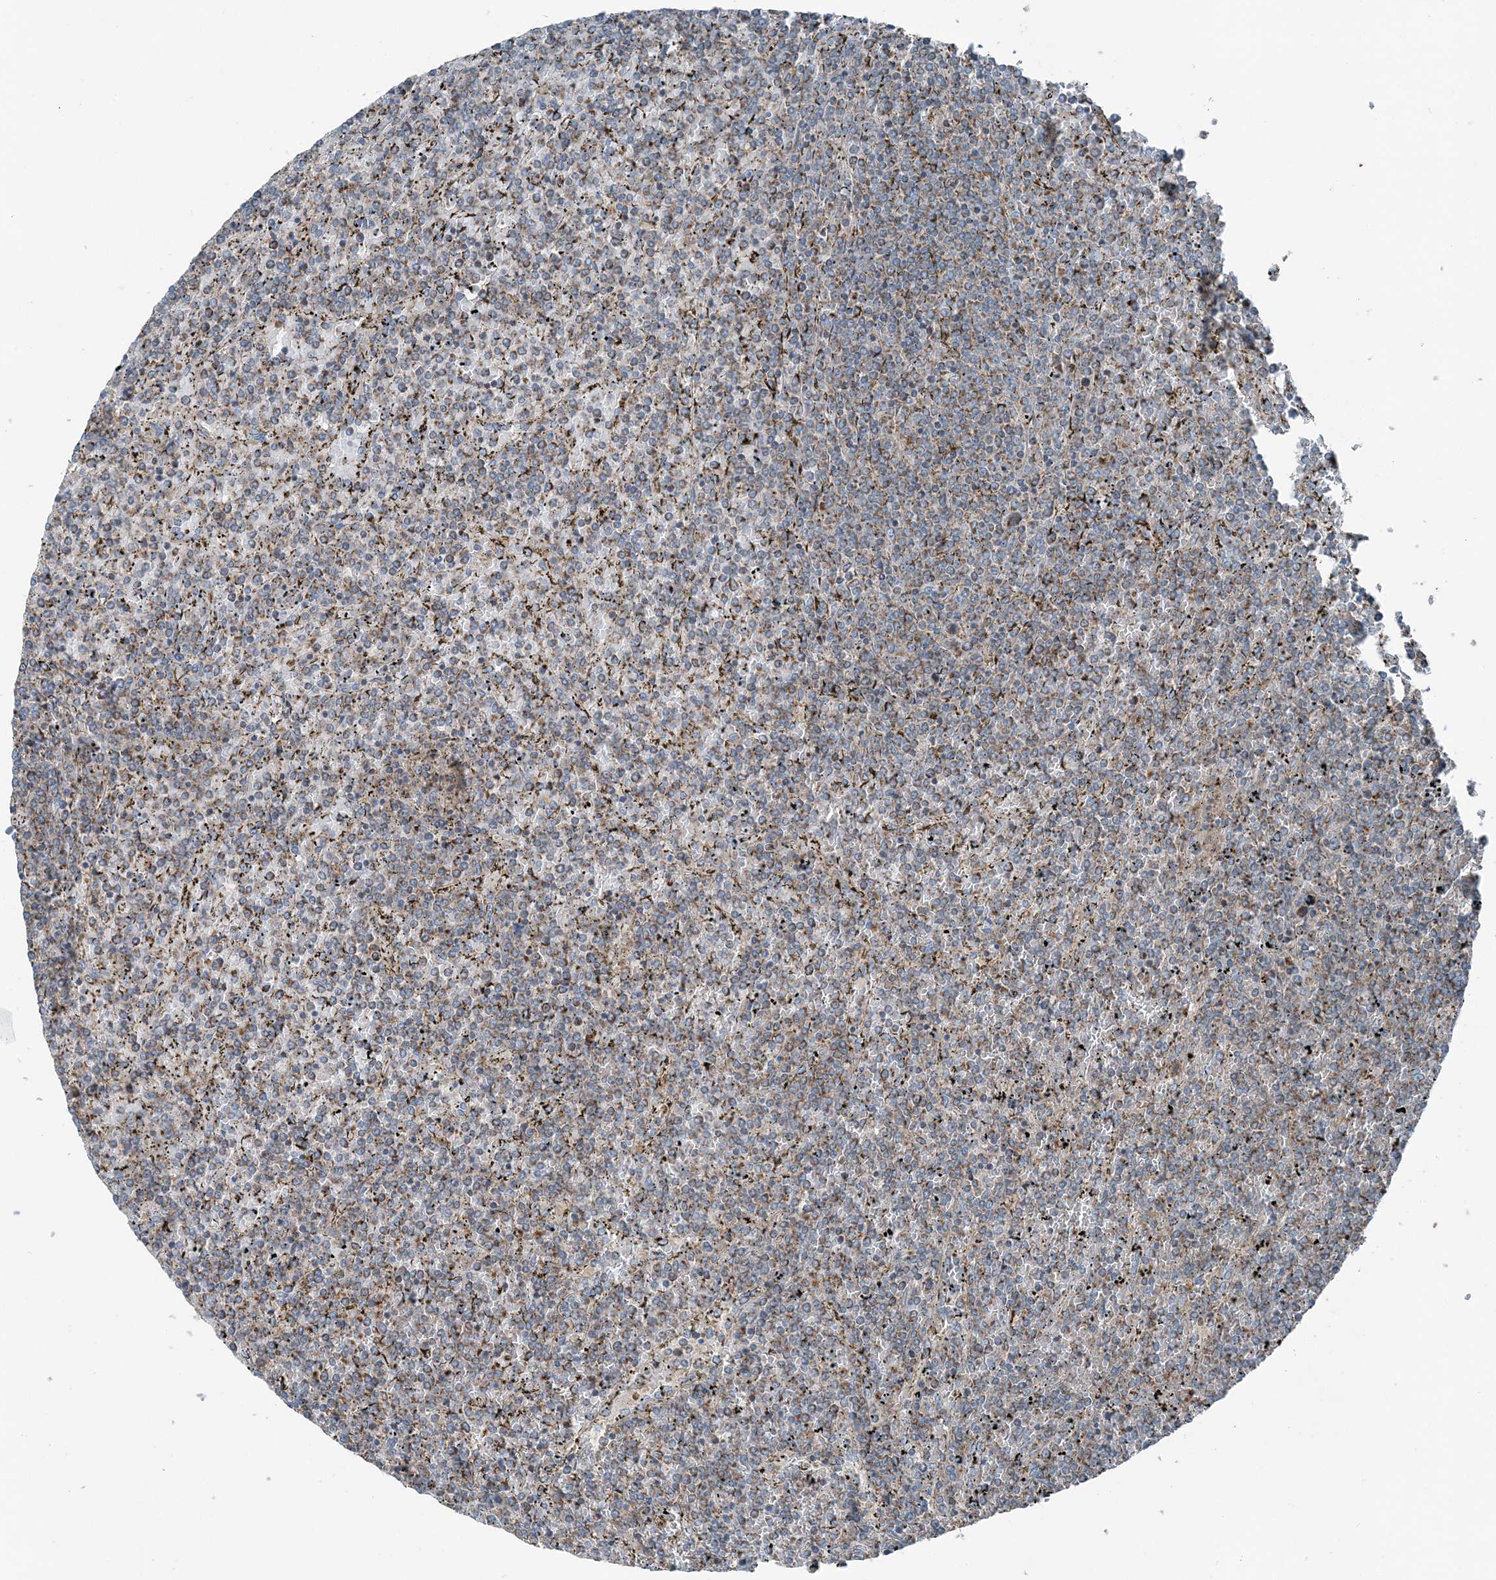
{"staining": {"intensity": "moderate", "quantity": "25%-75%", "location": "cytoplasmic/membranous"}, "tissue": "lymphoma", "cell_type": "Tumor cells", "image_type": "cancer", "snomed": [{"axis": "morphology", "description": "Malignant lymphoma, non-Hodgkin's type, Low grade"}, {"axis": "topography", "description": "Spleen"}], "caption": "Immunohistochemical staining of human low-grade malignant lymphoma, non-Hodgkin's type shows medium levels of moderate cytoplasmic/membranous positivity in about 25%-75% of tumor cells.", "gene": "KY", "patient": {"sex": "female", "age": 19}}